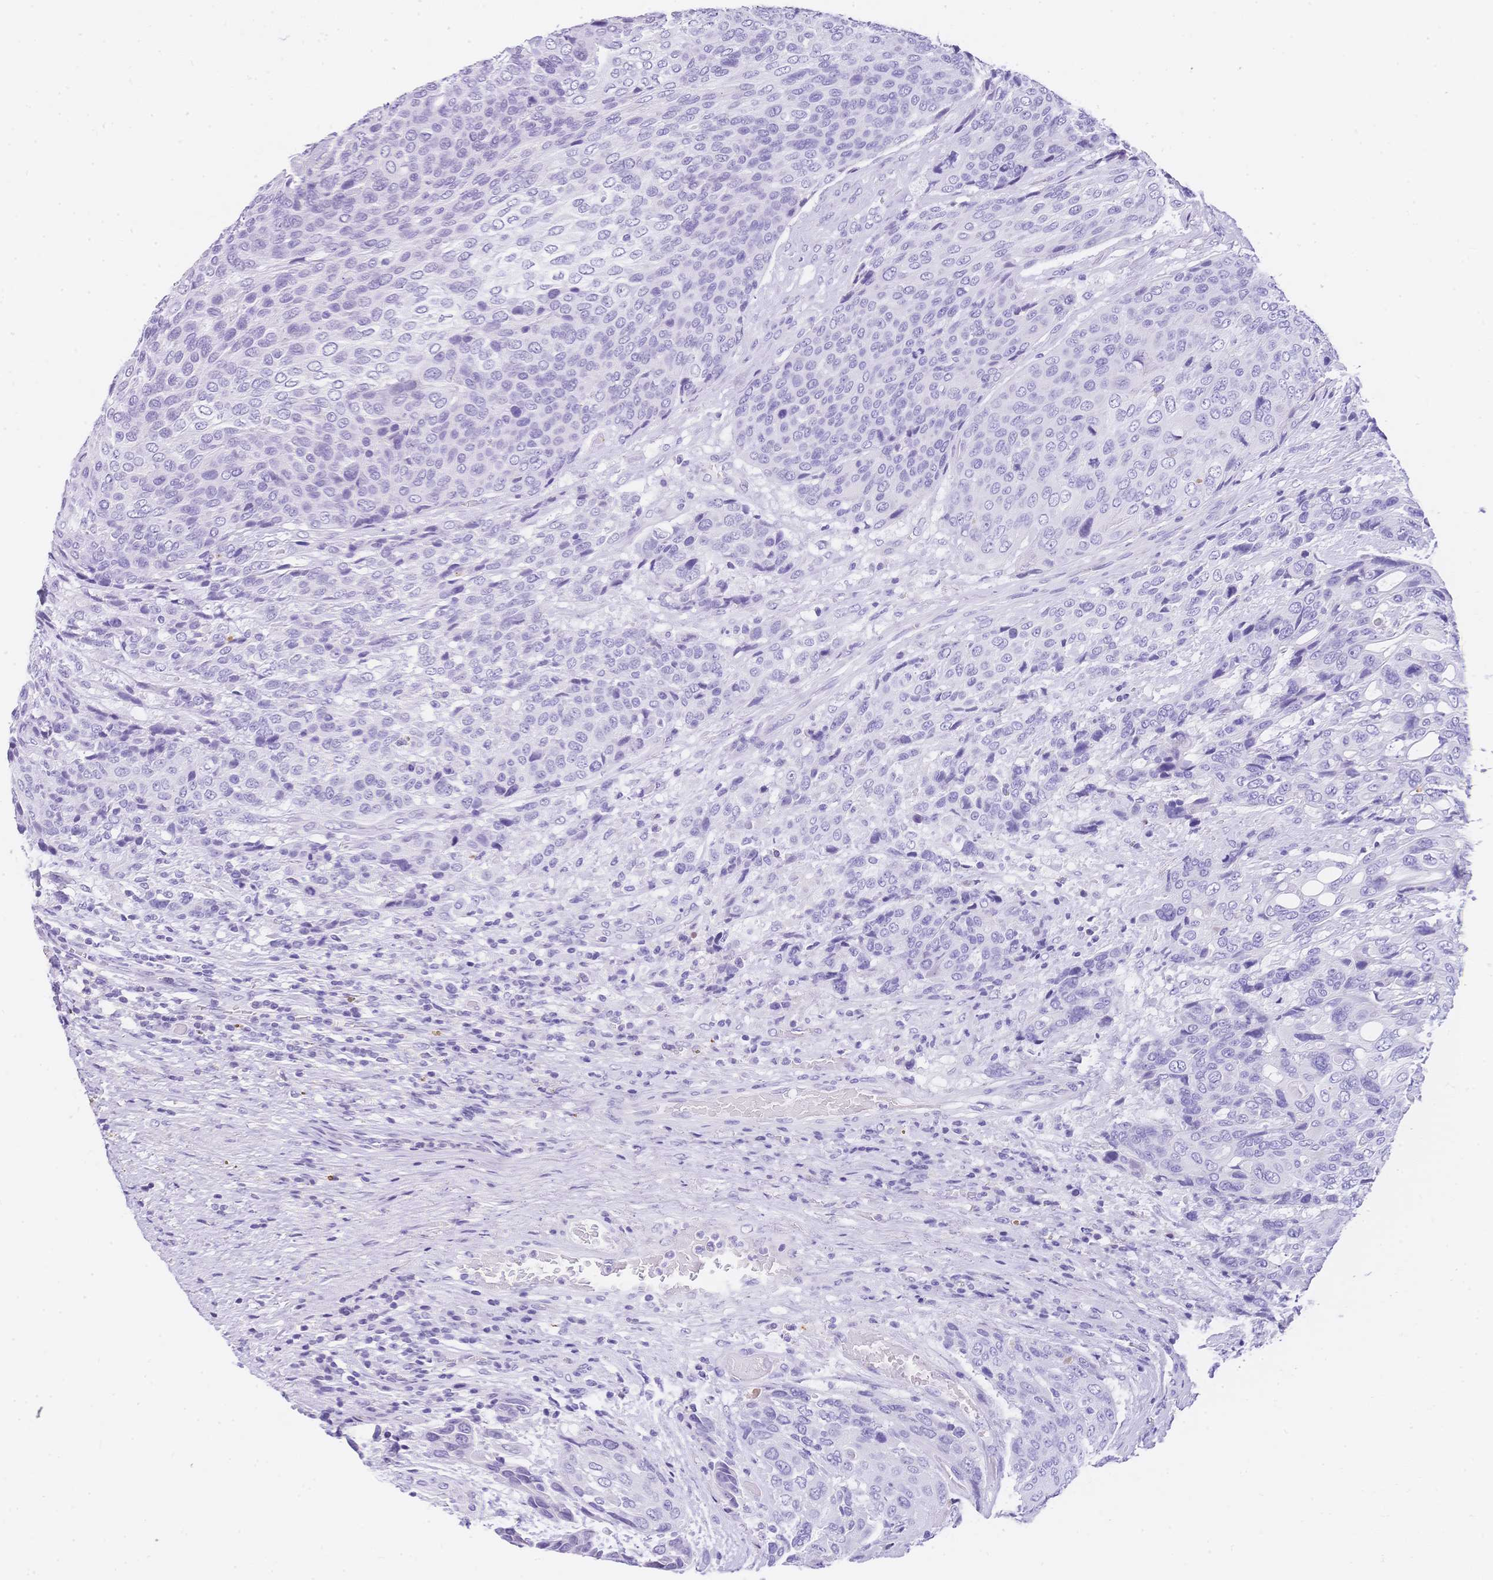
{"staining": {"intensity": "negative", "quantity": "none", "location": "none"}, "tissue": "urothelial cancer", "cell_type": "Tumor cells", "image_type": "cancer", "snomed": [{"axis": "morphology", "description": "Urothelial carcinoma, High grade"}, {"axis": "topography", "description": "Urinary bladder"}], "caption": "Urothelial cancer was stained to show a protein in brown. There is no significant staining in tumor cells.", "gene": "MUC21", "patient": {"sex": "female", "age": 70}}